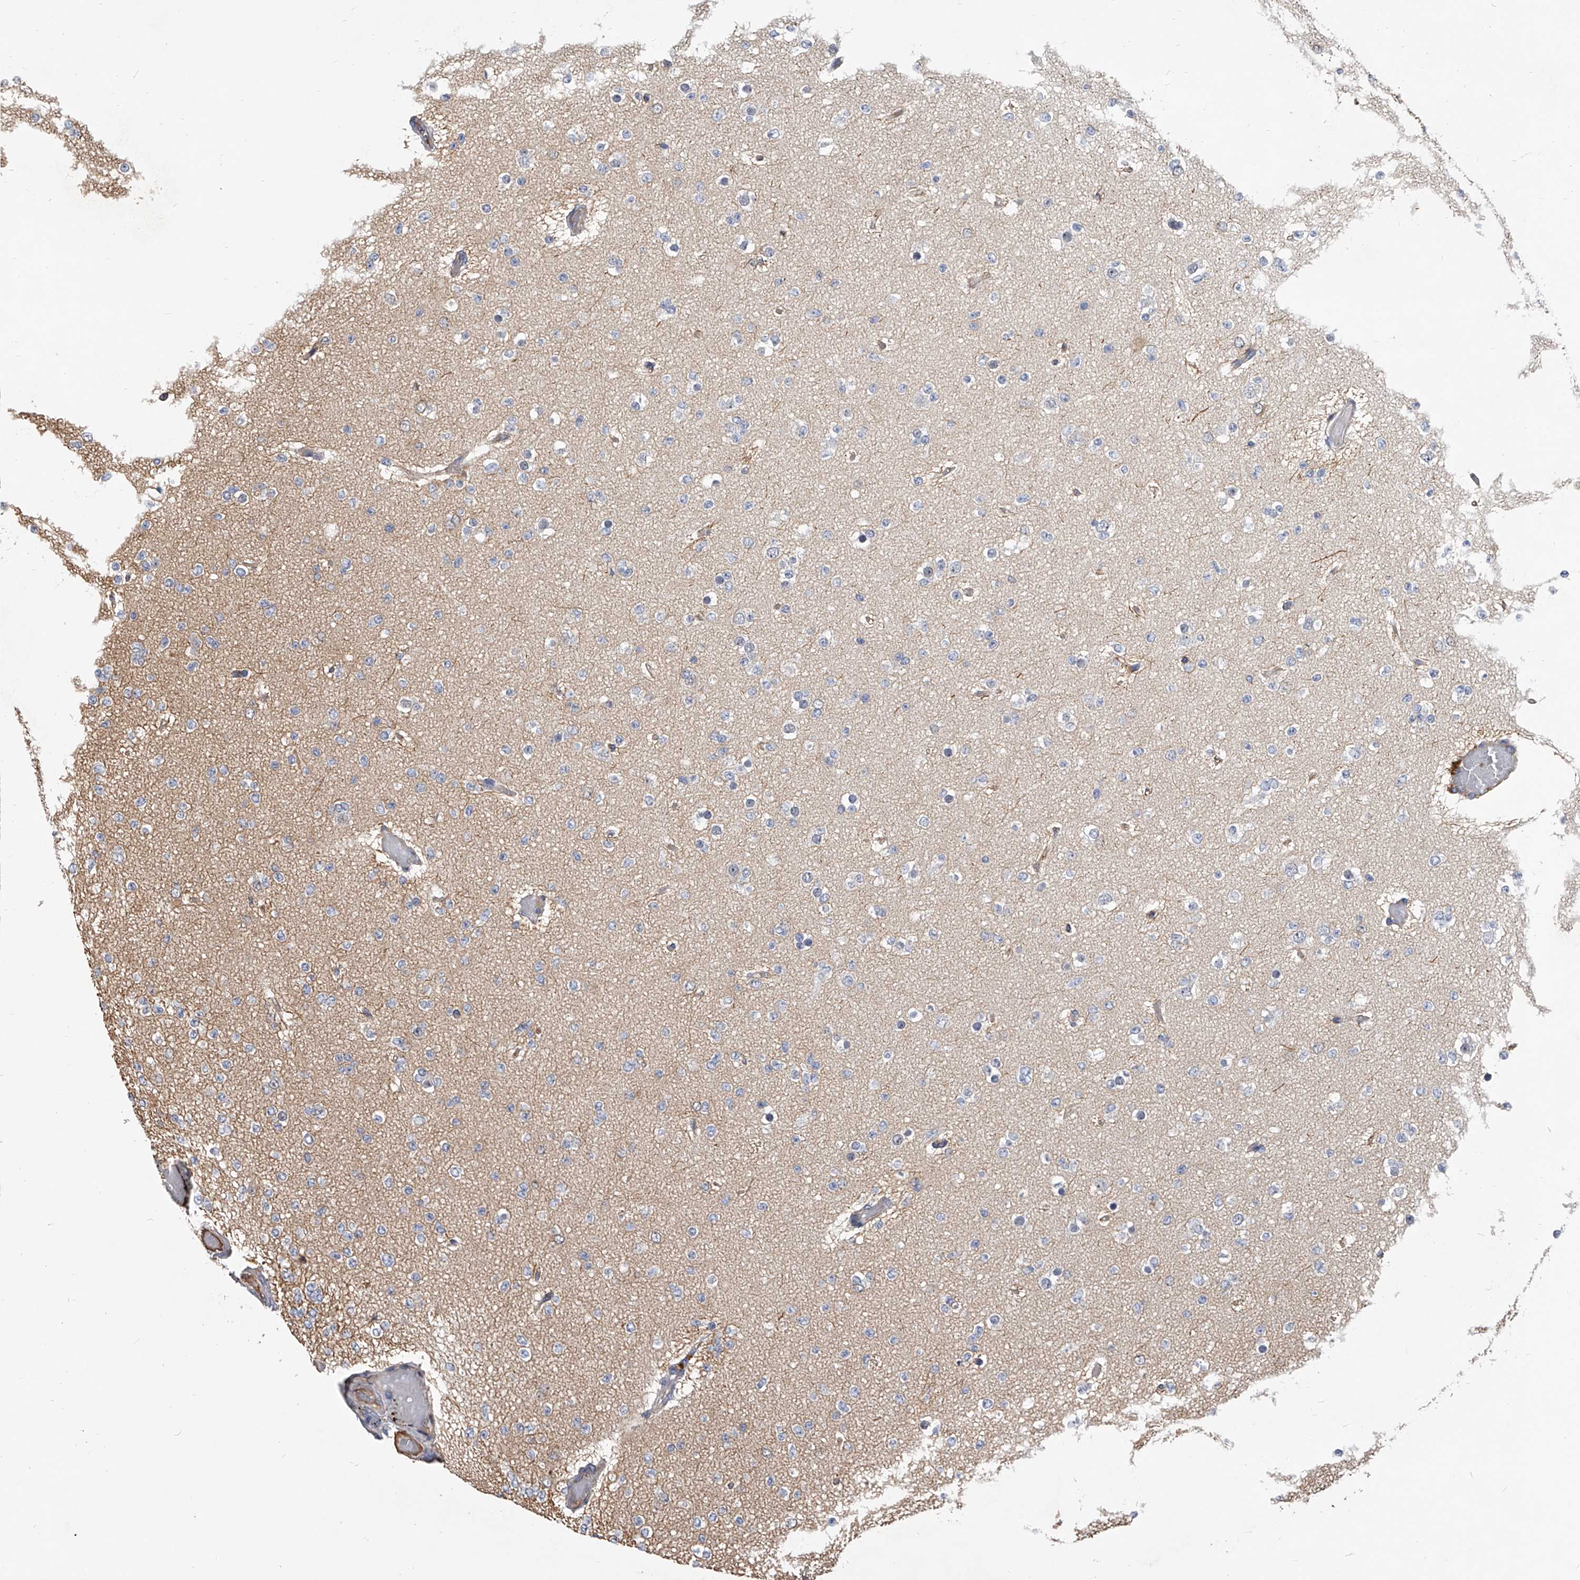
{"staining": {"intensity": "negative", "quantity": "none", "location": "none"}, "tissue": "glioma", "cell_type": "Tumor cells", "image_type": "cancer", "snomed": [{"axis": "morphology", "description": "Glioma, malignant, Low grade"}, {"axis": "topography", "description": "Brain"}], "caption": "Human malignant glioma (low-grade) stained for a protein using immunohistochemistry (IHC) shows no positivity in tumor cells.", "gene": "ZNF25", "patient": {"sex": "female", "age": 22}}